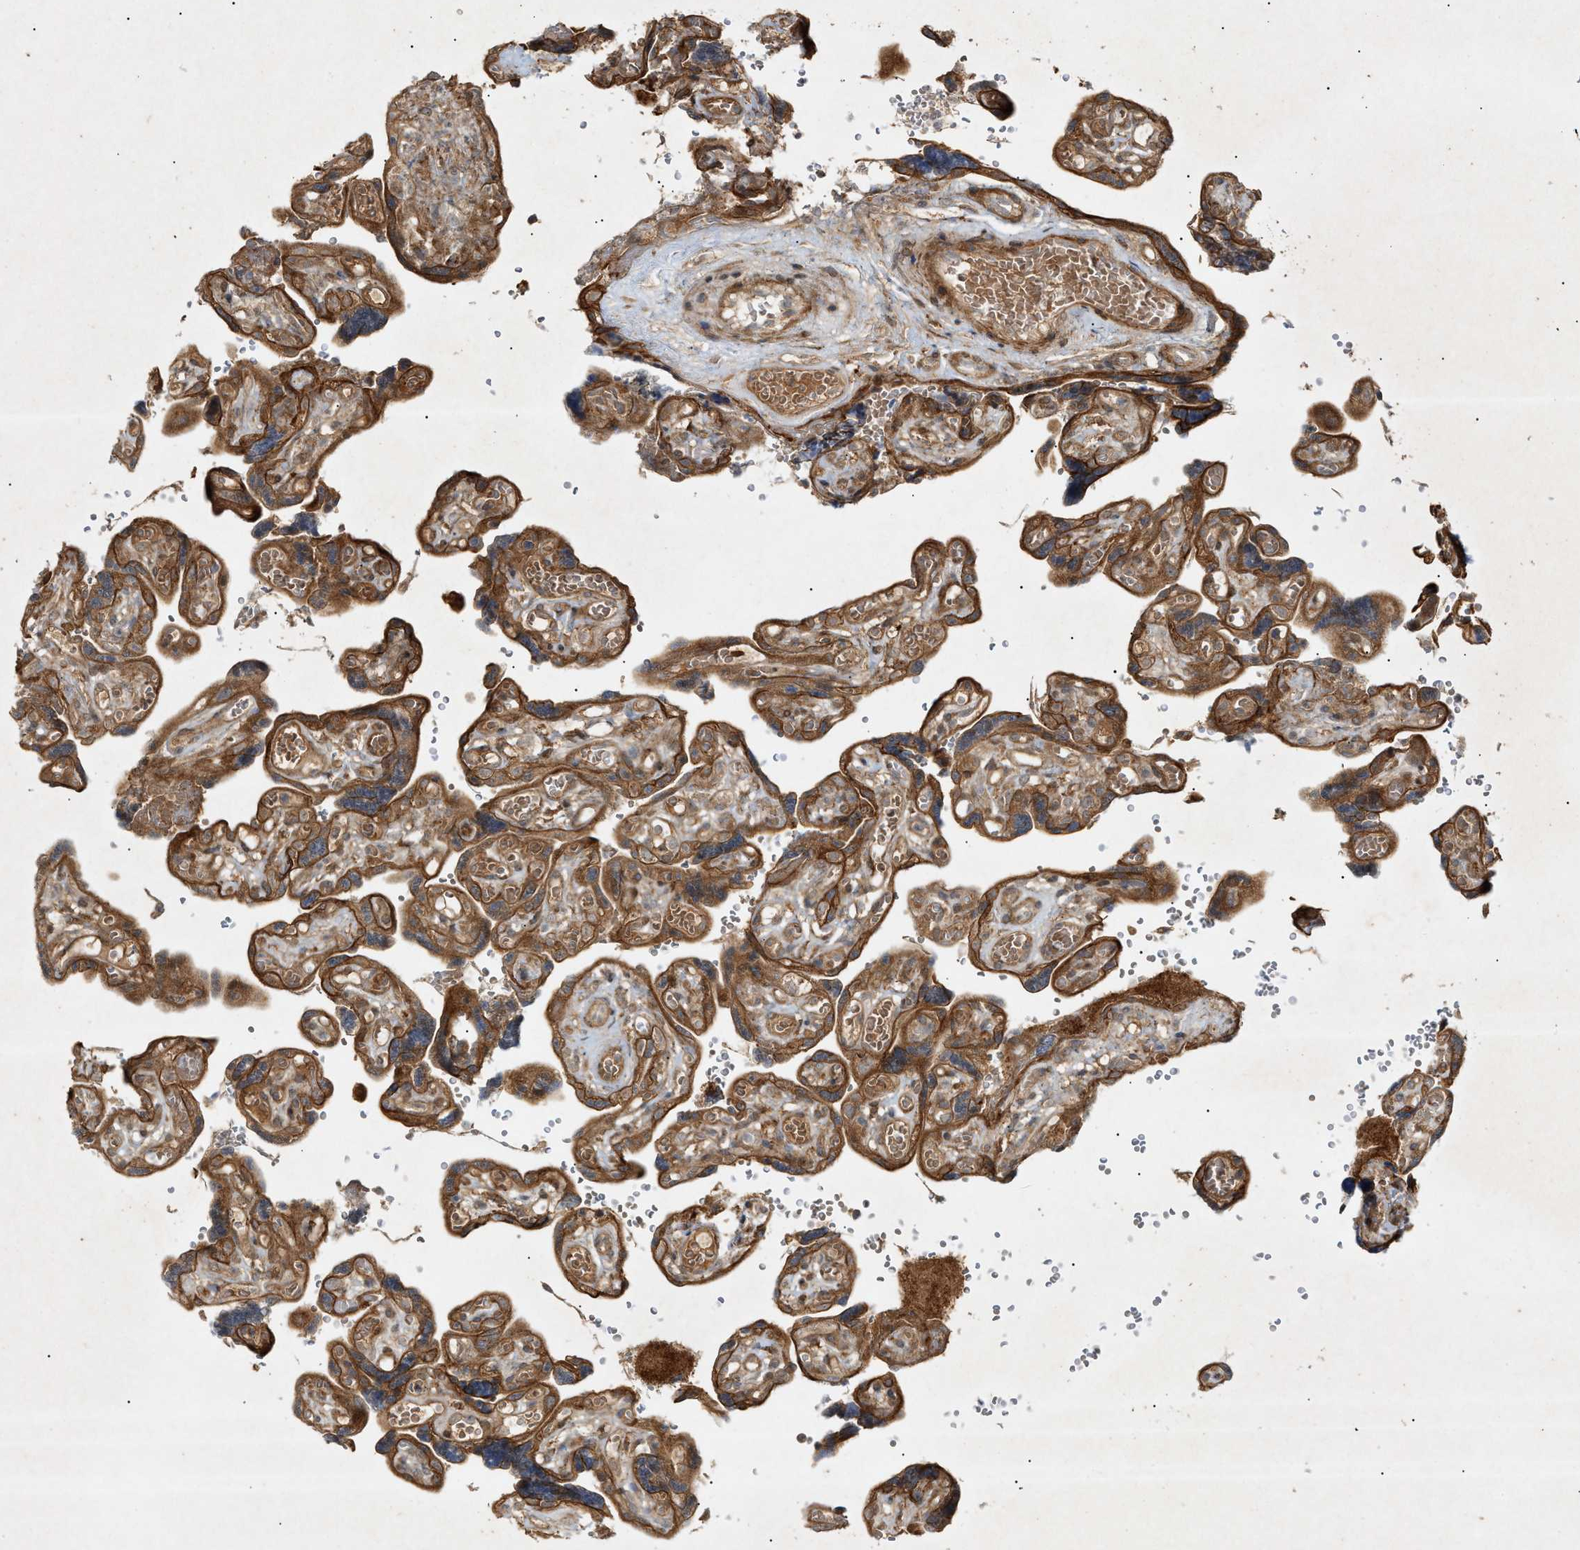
{"staining": {"intensity": "moderate", "quantity": ">75%", "location": "cytoplasmic/membranous"}, "tissue": "placenta", "cell_type": "Decidual cells", "image_type": "normal", "snomed": [{"axis": "morphology", "description": "Normal tissue, NOS"}, {"axis": "topography", "description": "Placenta"}], "caption": "Immunohistochemistry (IHC) histopathology image of benign placenta: placenta stained using immunohistochemistry displays medium levels of moderate protein expression localized specifically in the cytoplasmic/membranous of decidual cells, appearing as a cytoplasmic/membranous brown color.", "gene": "MTCH1", "patient": {"sex": "female", "age": 30}}